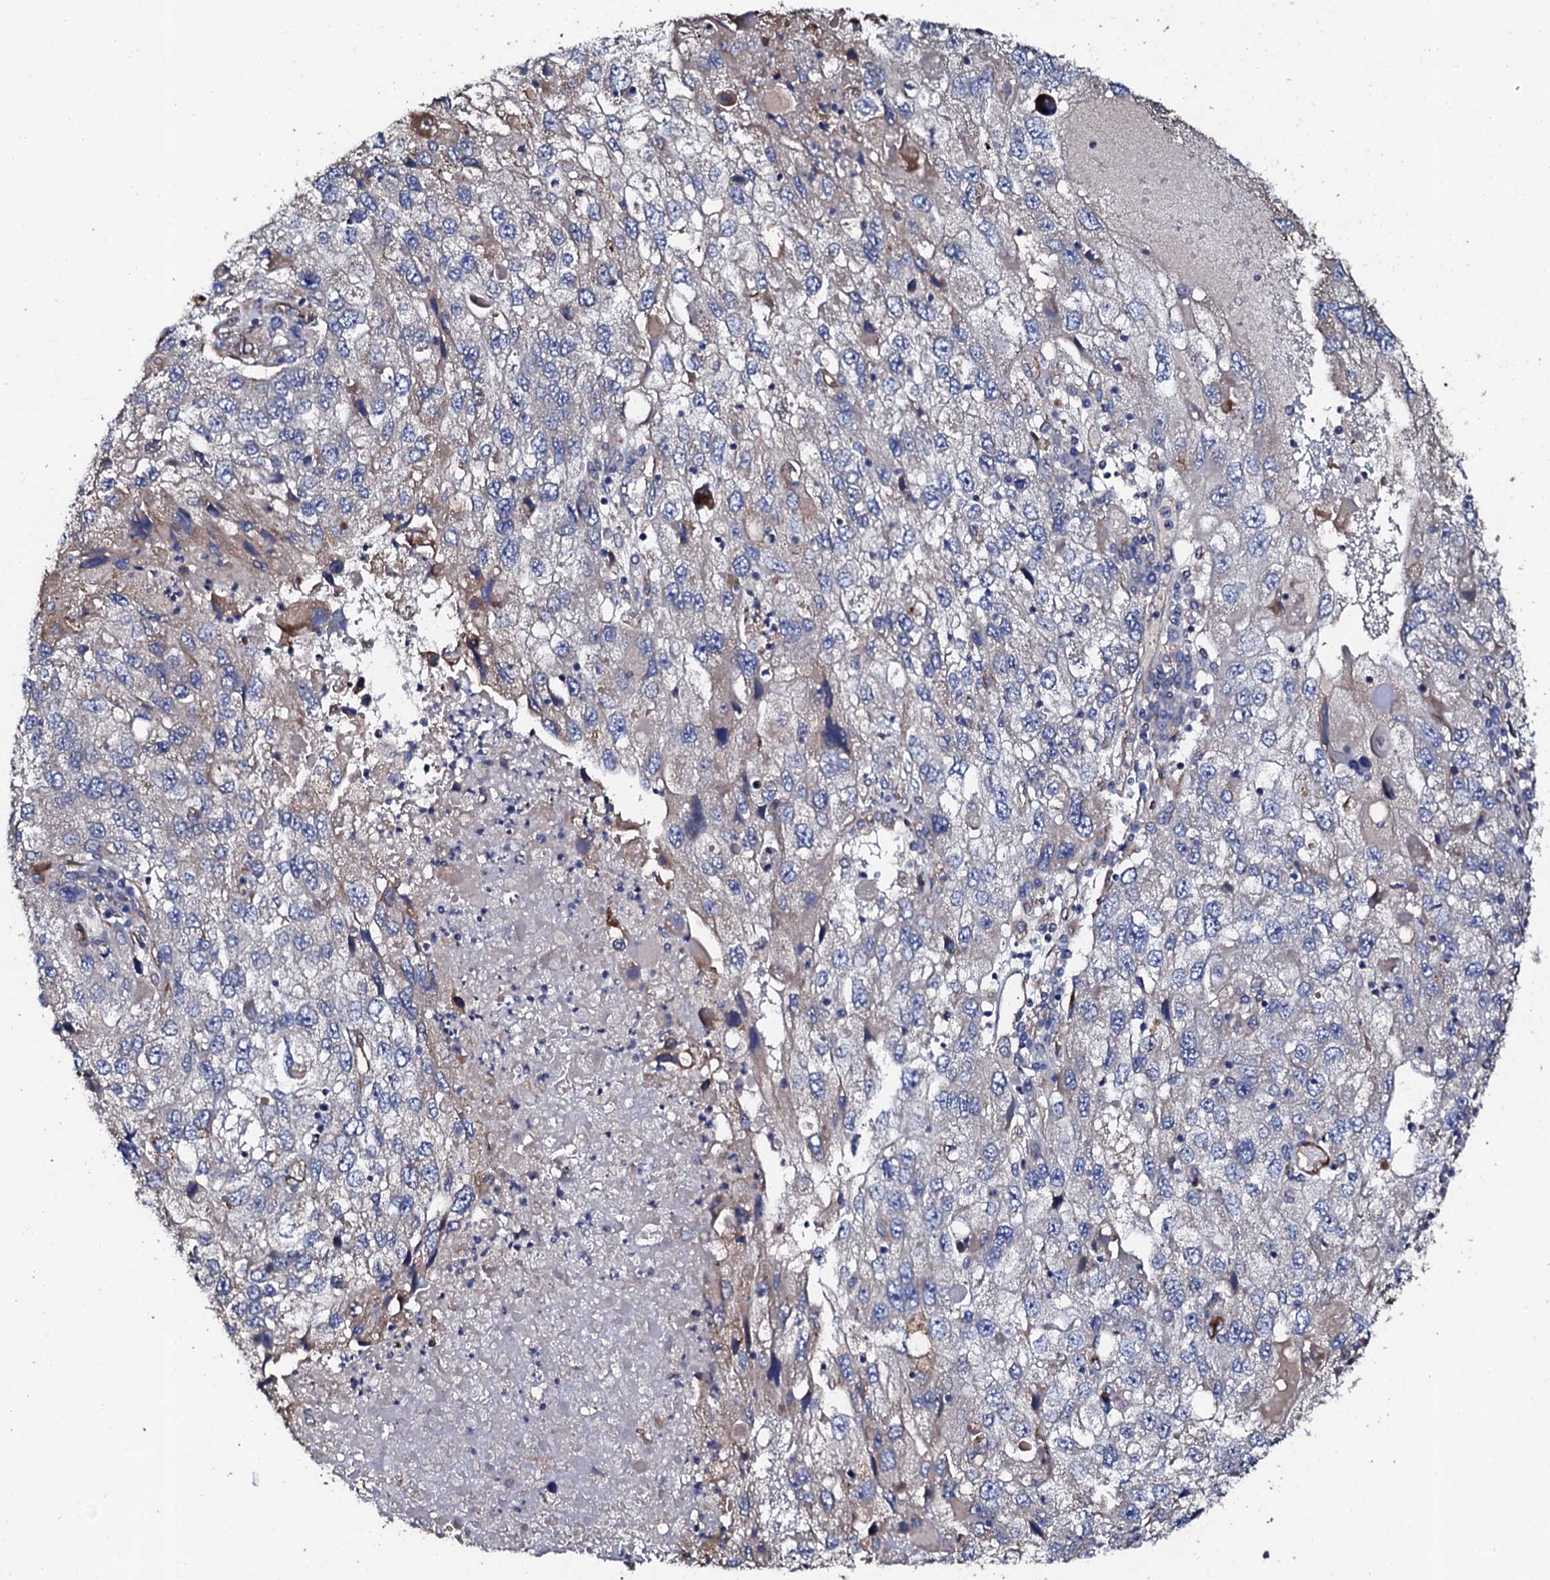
{"staining": {"intensity": "negative", "quantity": "none", "location": "none"}, "tissue": "endometrial cancer", "cell_type": "Tumor cells", "image_type": "cancer", "snomed": [{"axis": "morphology", "description": "Adenocarcinoma, NOS"}, {"axis": "topography", "description": "Endometrium"}], "caption": "Adenocarcinoma (endometrial) was stained to show a protein in brown. There is no significant staining in tumor cells. (Brightfield microscopy of DAB (3,3'-diaminobenzidine) immunohistochemistry at high magnification).", "gene": "DBX1", "patient": {"sex": "female", "age": 49}}